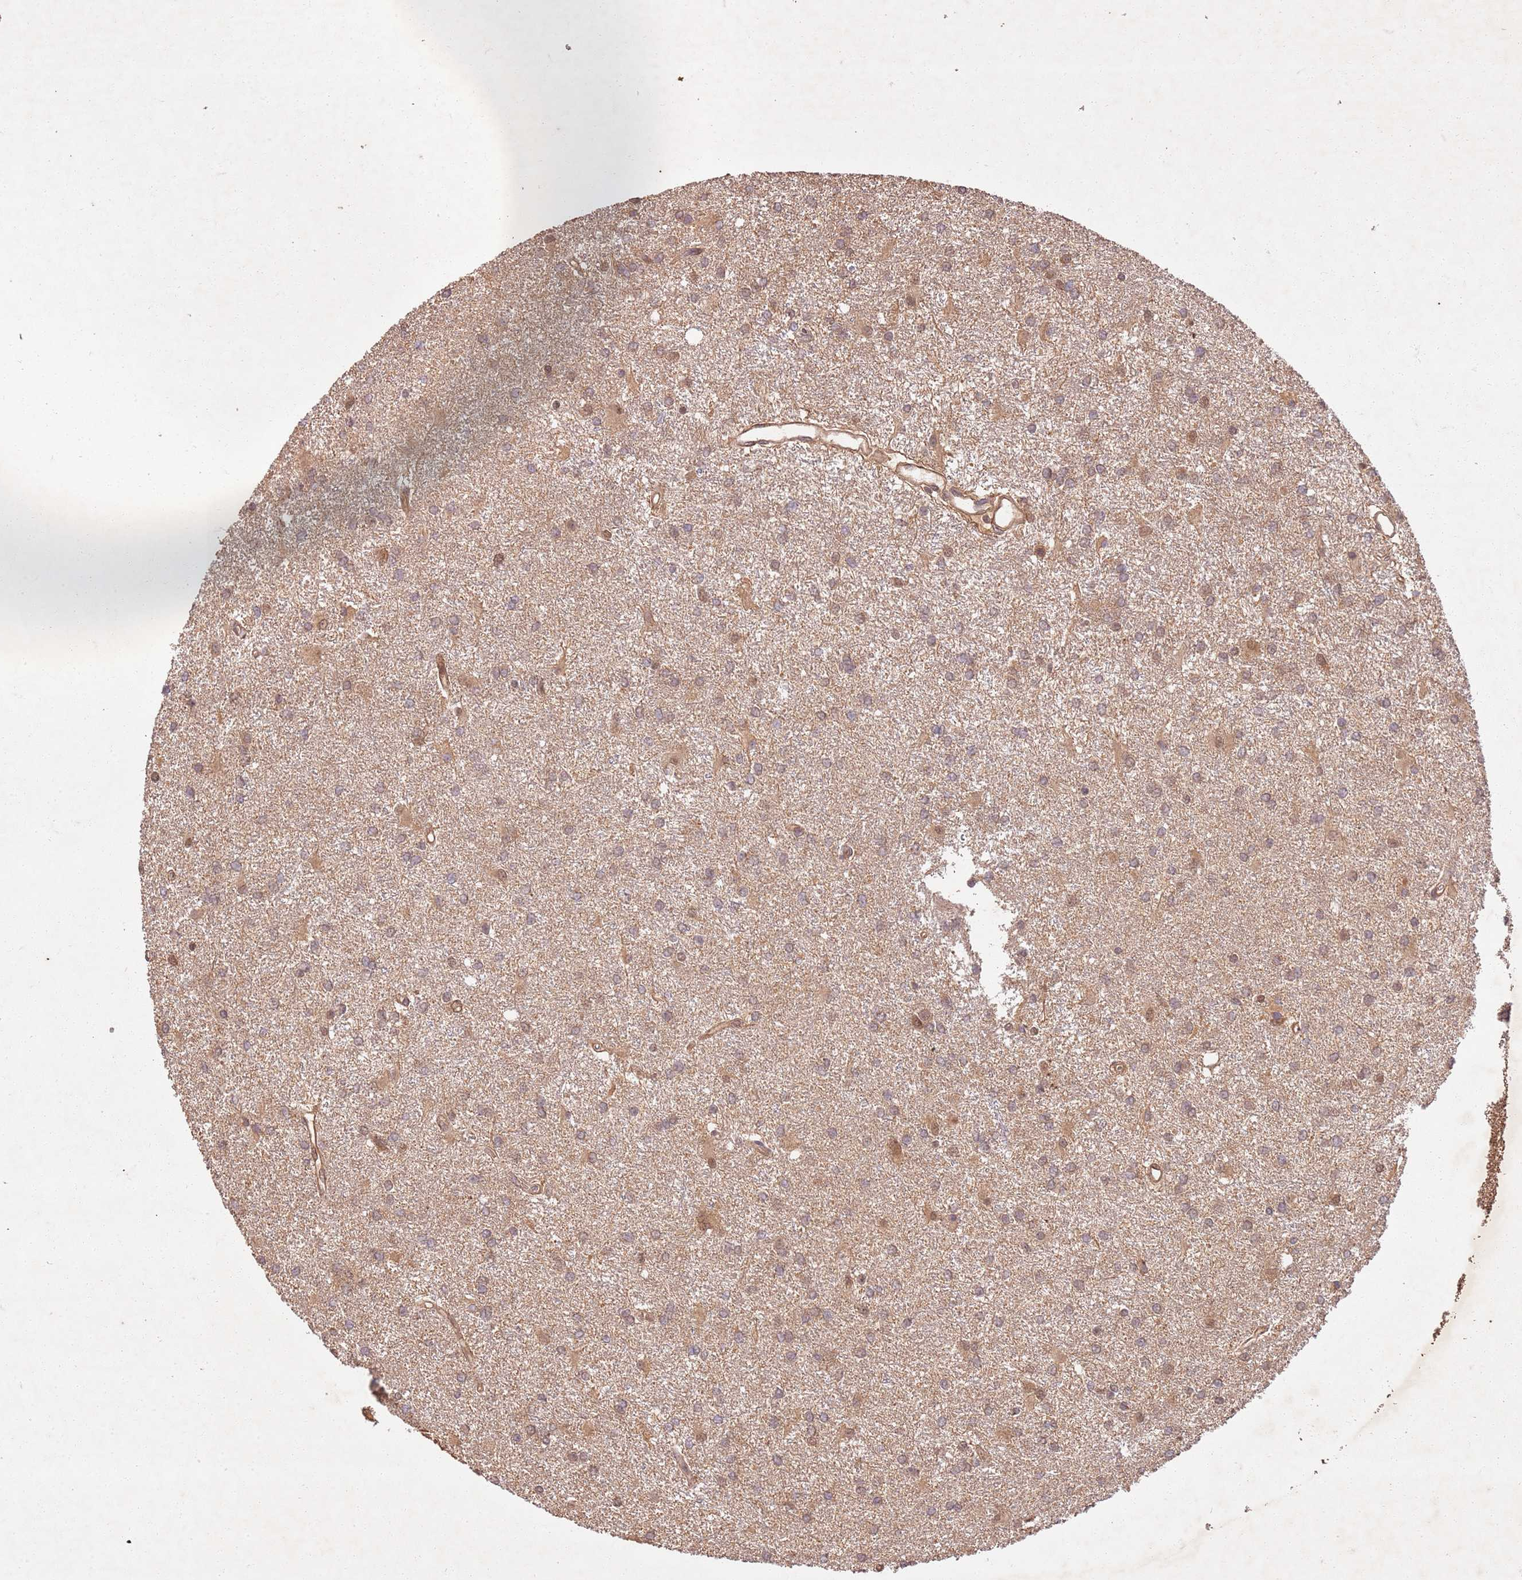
{"staining": {"intensity": "moderate", "quantity": "<25%", "location": "cytoplasmic/membranous,nuclear"}, "tissue": "glioma", "cell_type": "Tumor cells", "image_type": "cancer", "snomed": [{"axis": "morphology", "description": "Glioma, malignant, High grade"}, {"axis": "topography", "description": "Brain"}], "caption": "Approximately <25% of tumor cells in human malignant glioma (high-grade) exhibit moderate cytoplasmic/membranous and nuclear protein staining as visualized by brown immunohistochemical staining.", "gene": "UBE3A", "patient": {"sex": "female", "age": 50}}